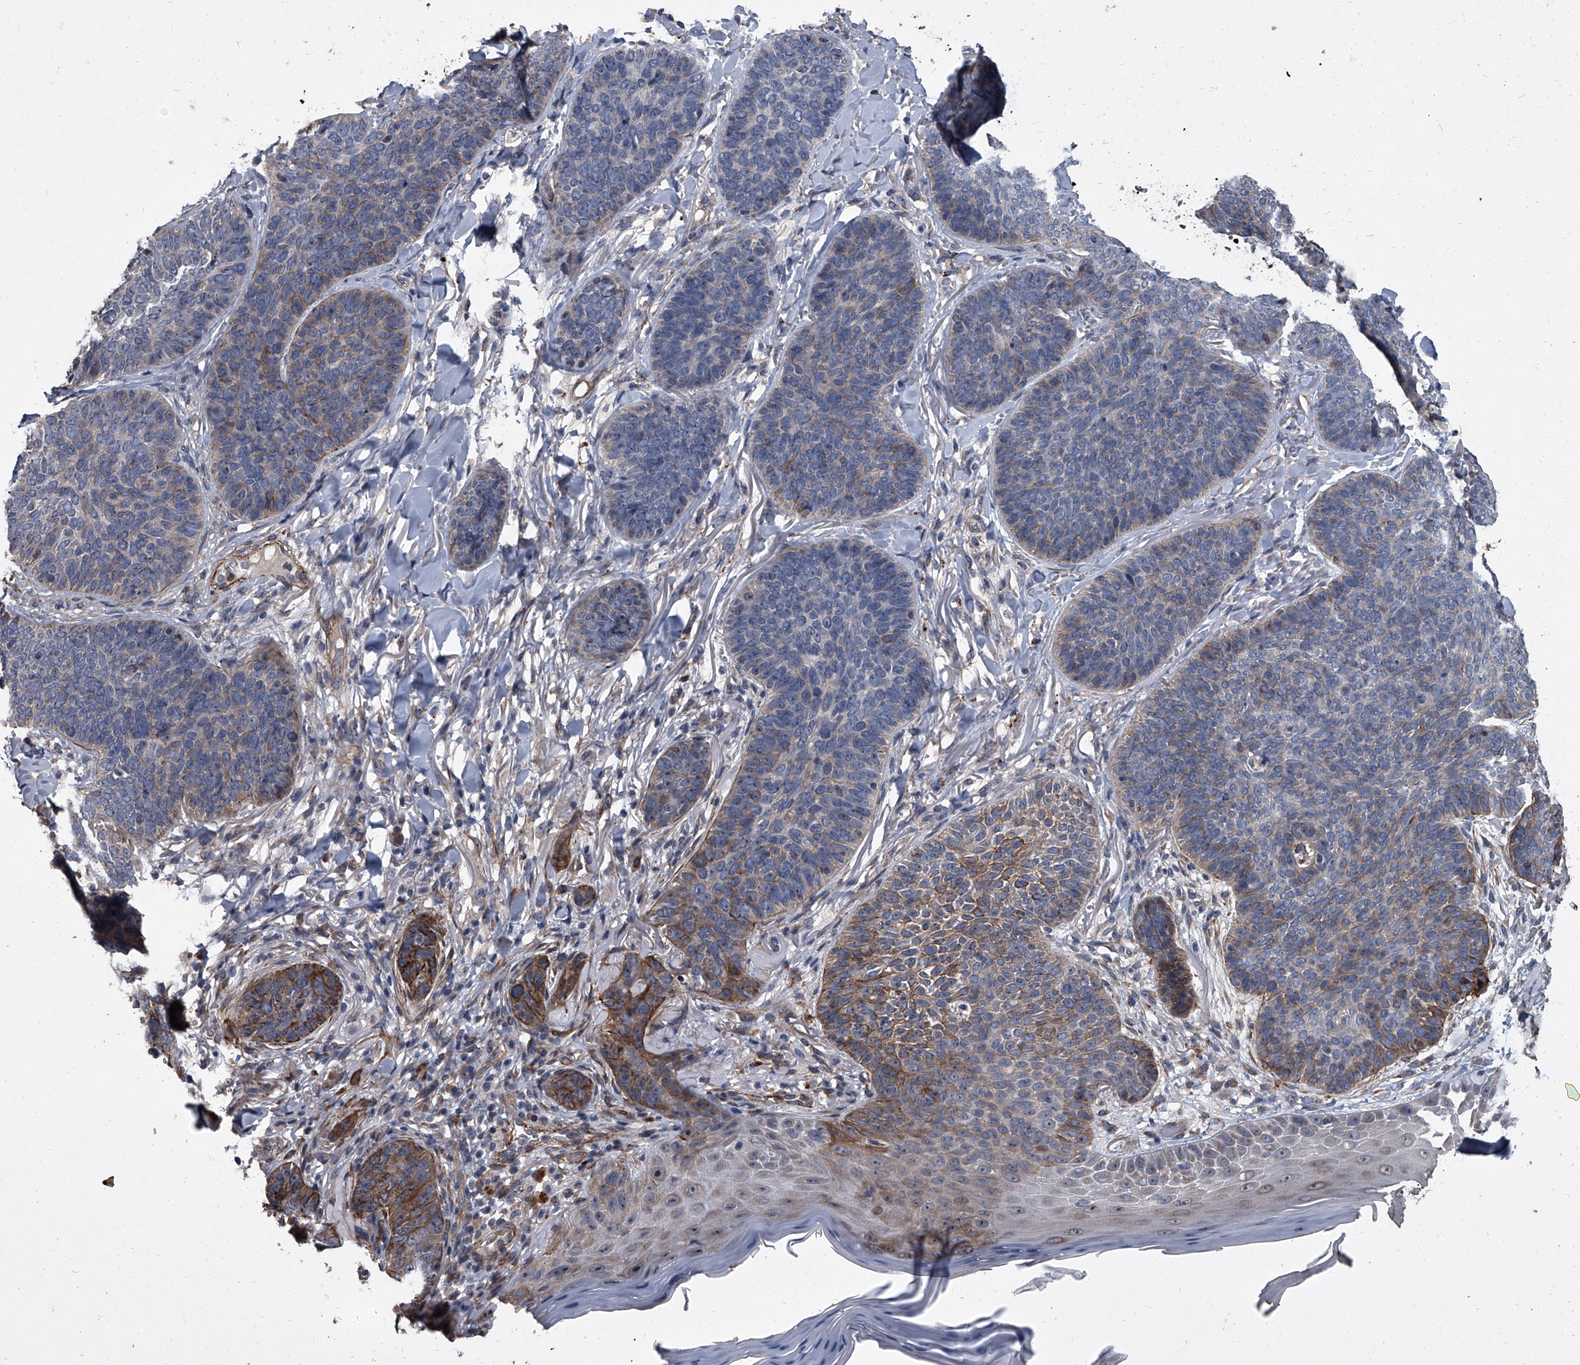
{"staining": {"intensity": "moderate", "quantity": "<25%", "location": "cytoplasmic/membranous"}, "tissue": "skin cancer", "cell_type": "Tumor cells", "image_type": "cancer", "snomed": [{"axis": "morphology", "description": "Basal cell carcinoma"}, {"axis": "topography", "description": "Skin"}], "caption": "A brown stain labels moderate cytoplasmic/membranous staining of a protein in skin basal cell carcinoma tumor cells.", "gene": "SIRT4", "patient": {"sex": "male", "age": 85}}